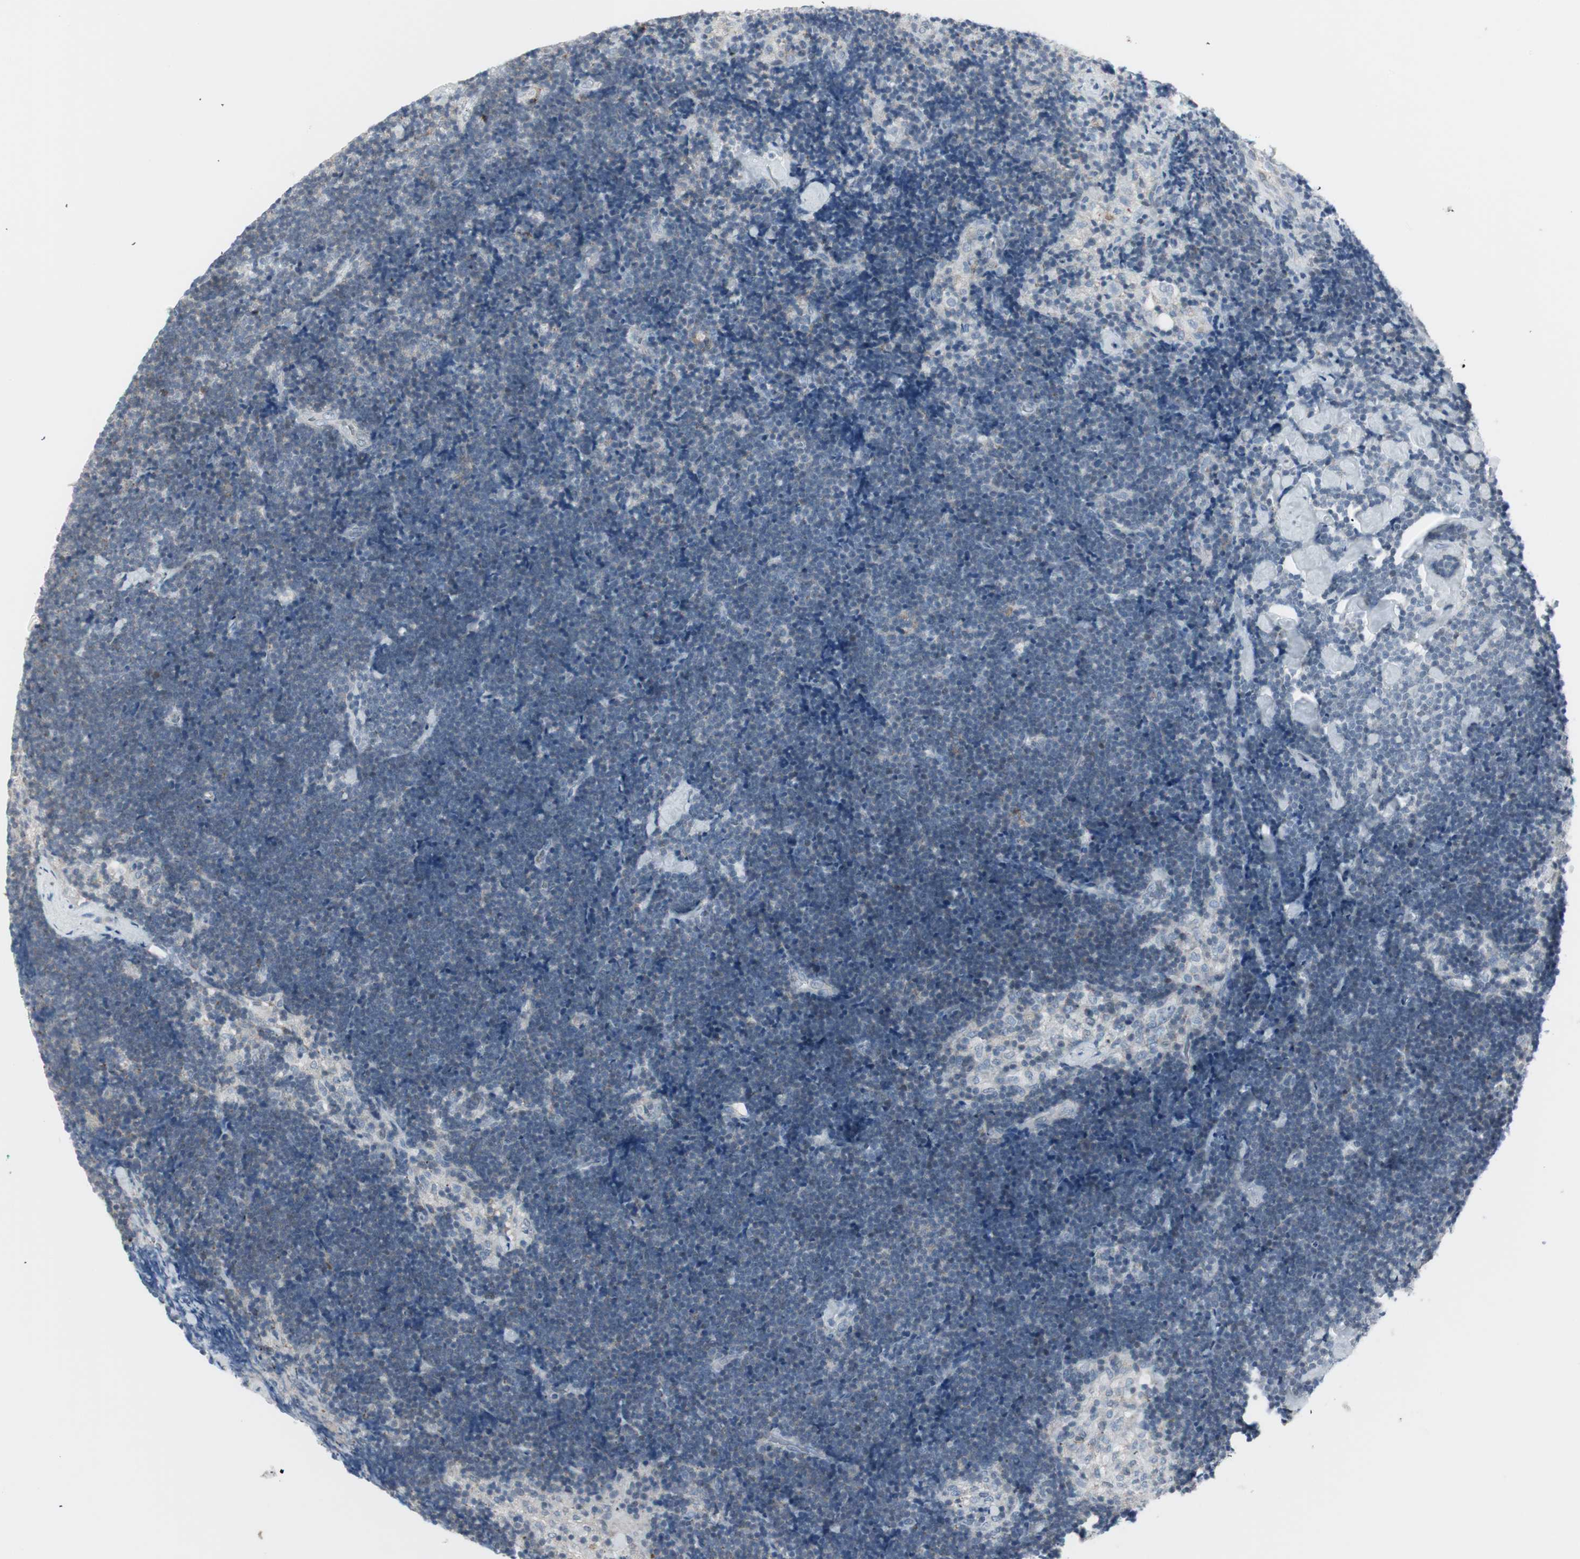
{"staining": {"intensity": "weak", "quantity": "<25%", "location": "cytoplasmic/membranous"}, "tissue": "lymph node", "cell_type": "Germinal center cells", "image_type": "normal", "snomed": [{"axis": "morphology", "description": "Normal tissue, NOS"}, {"axis": "topography", "description": "Lymph node"}], "caption": "IHC photomicrograph of benign lymph node: lymph node stained with DAB exhibits no significant protein expression in germinal center cells. The staining is performed using DAB brown chromogen with nuclei counter-stained in using hematoxylin.", "gene": "MAP4K4", "patient": {"sex": "male", "age": 63}}